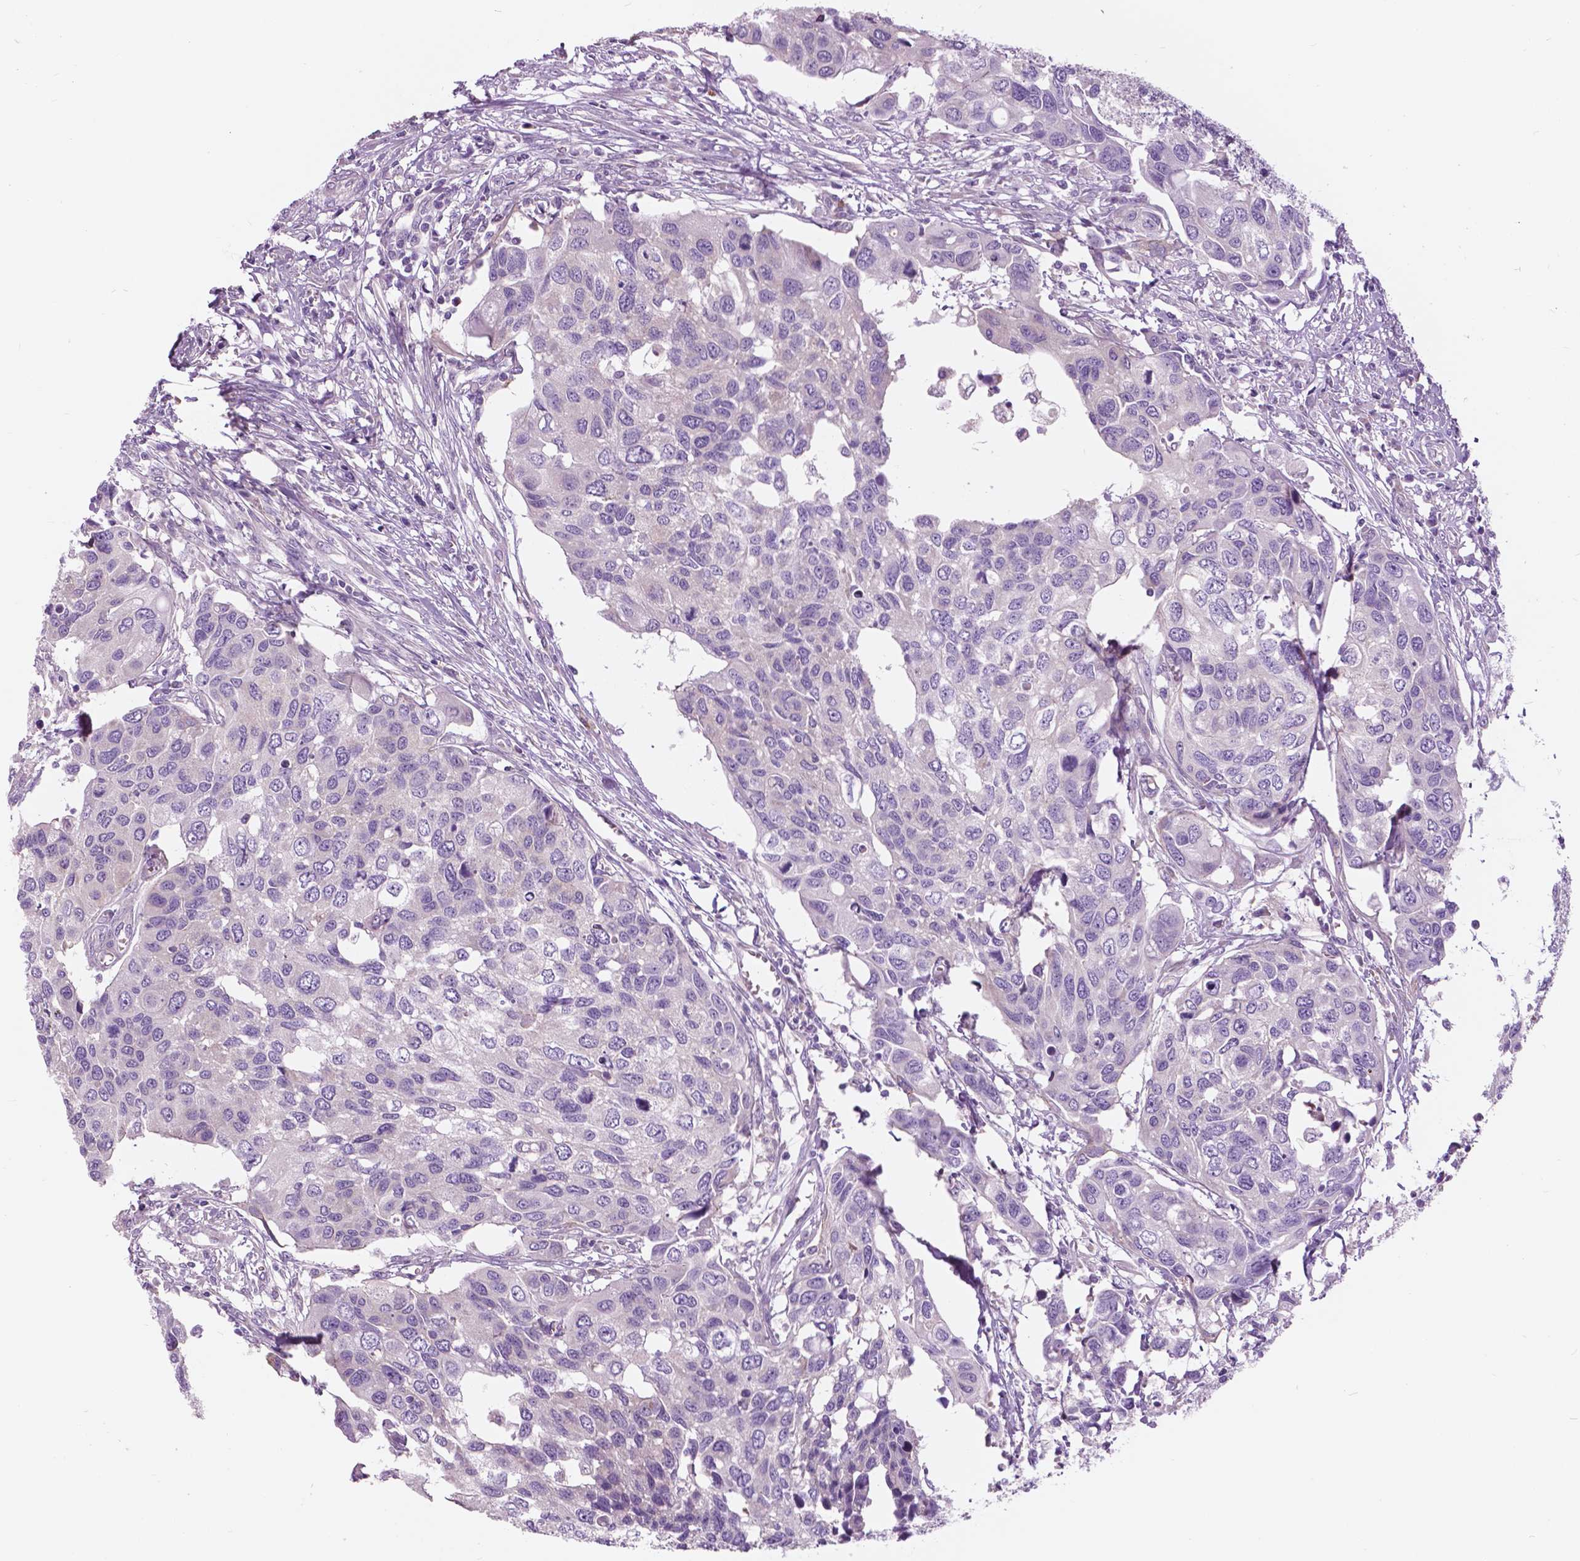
{"staining": {"intensity": "negative", "quantity": "none", "location": "none"}, "tissue": "urothelial cancer", "cell_type": "Tumor cells", "image_type": "cancer", "snomed": [{"axis": "morphology", "description": "Urothelial carcinoma, High grade"}, {"axis": "topography", "description": "Urinary bladder"}], "caption": "Immunohistochemistry (IHC) histopathology image of neoplastic tissue: high-grade urothelial carcinoma stained with DAB (3,3'-diaminobenzidine) shows no significant protein expression in tumor cells.", "gene": "SERPINI1", "patient": {"sex": "male", "age": 60}}